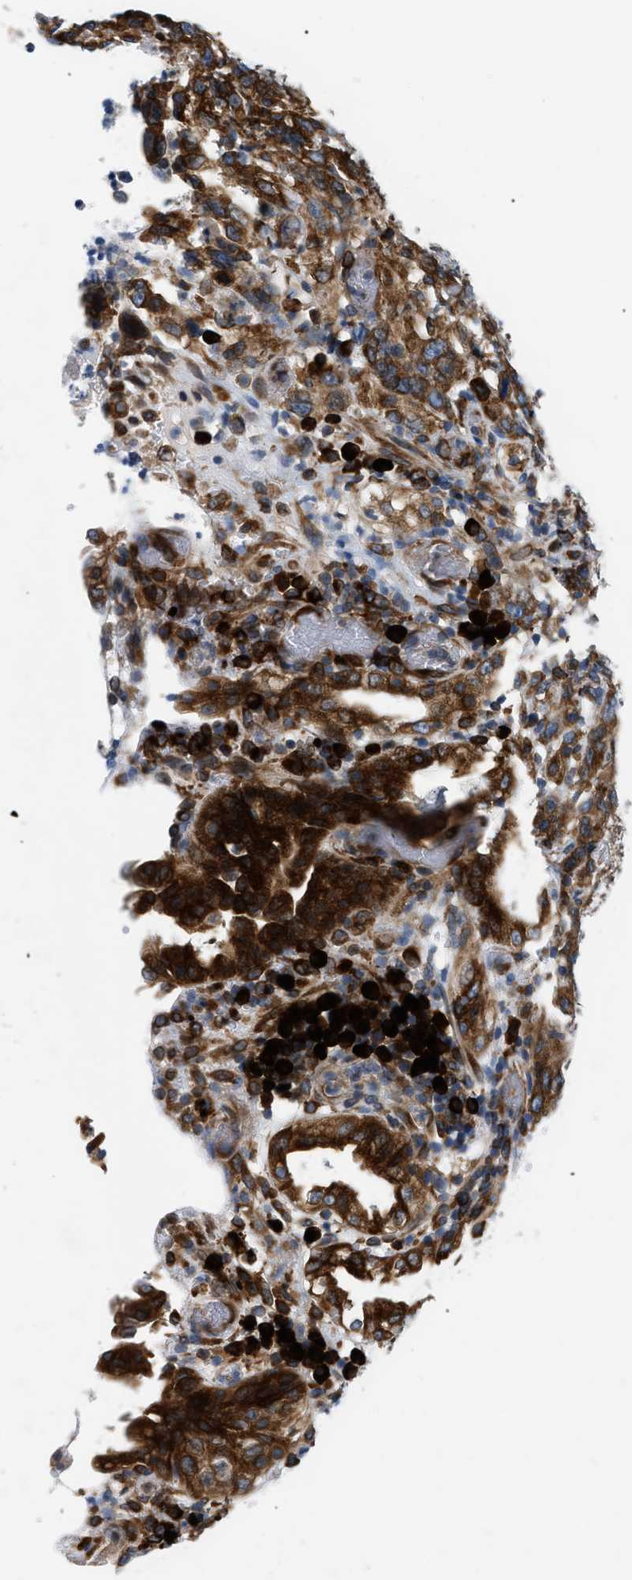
{"staining": {"intensity": "strong", "quantity": ">75%", "location": "cytoplasmic/membranous"}, "tissue": "stomach cancer", "cell_type": "Tumor cells", "image_type": "cancer", "snomed": [{"axis": "morphology", "description": "Normal tissue, NOS"}, {"axis": "morphology", "description": "Adenocarcinoma, NOS"}, {"axis": "topography", "description": "Stomach"}], "caption": "DAB immunohistochemical staining of stomach adenocarcinoma exhibits strong cytoplasmic/membranous protein staining in about >75% of tumor cells.", "gene": "DERL1", "patient": {"sex": "male", "age": 48}}